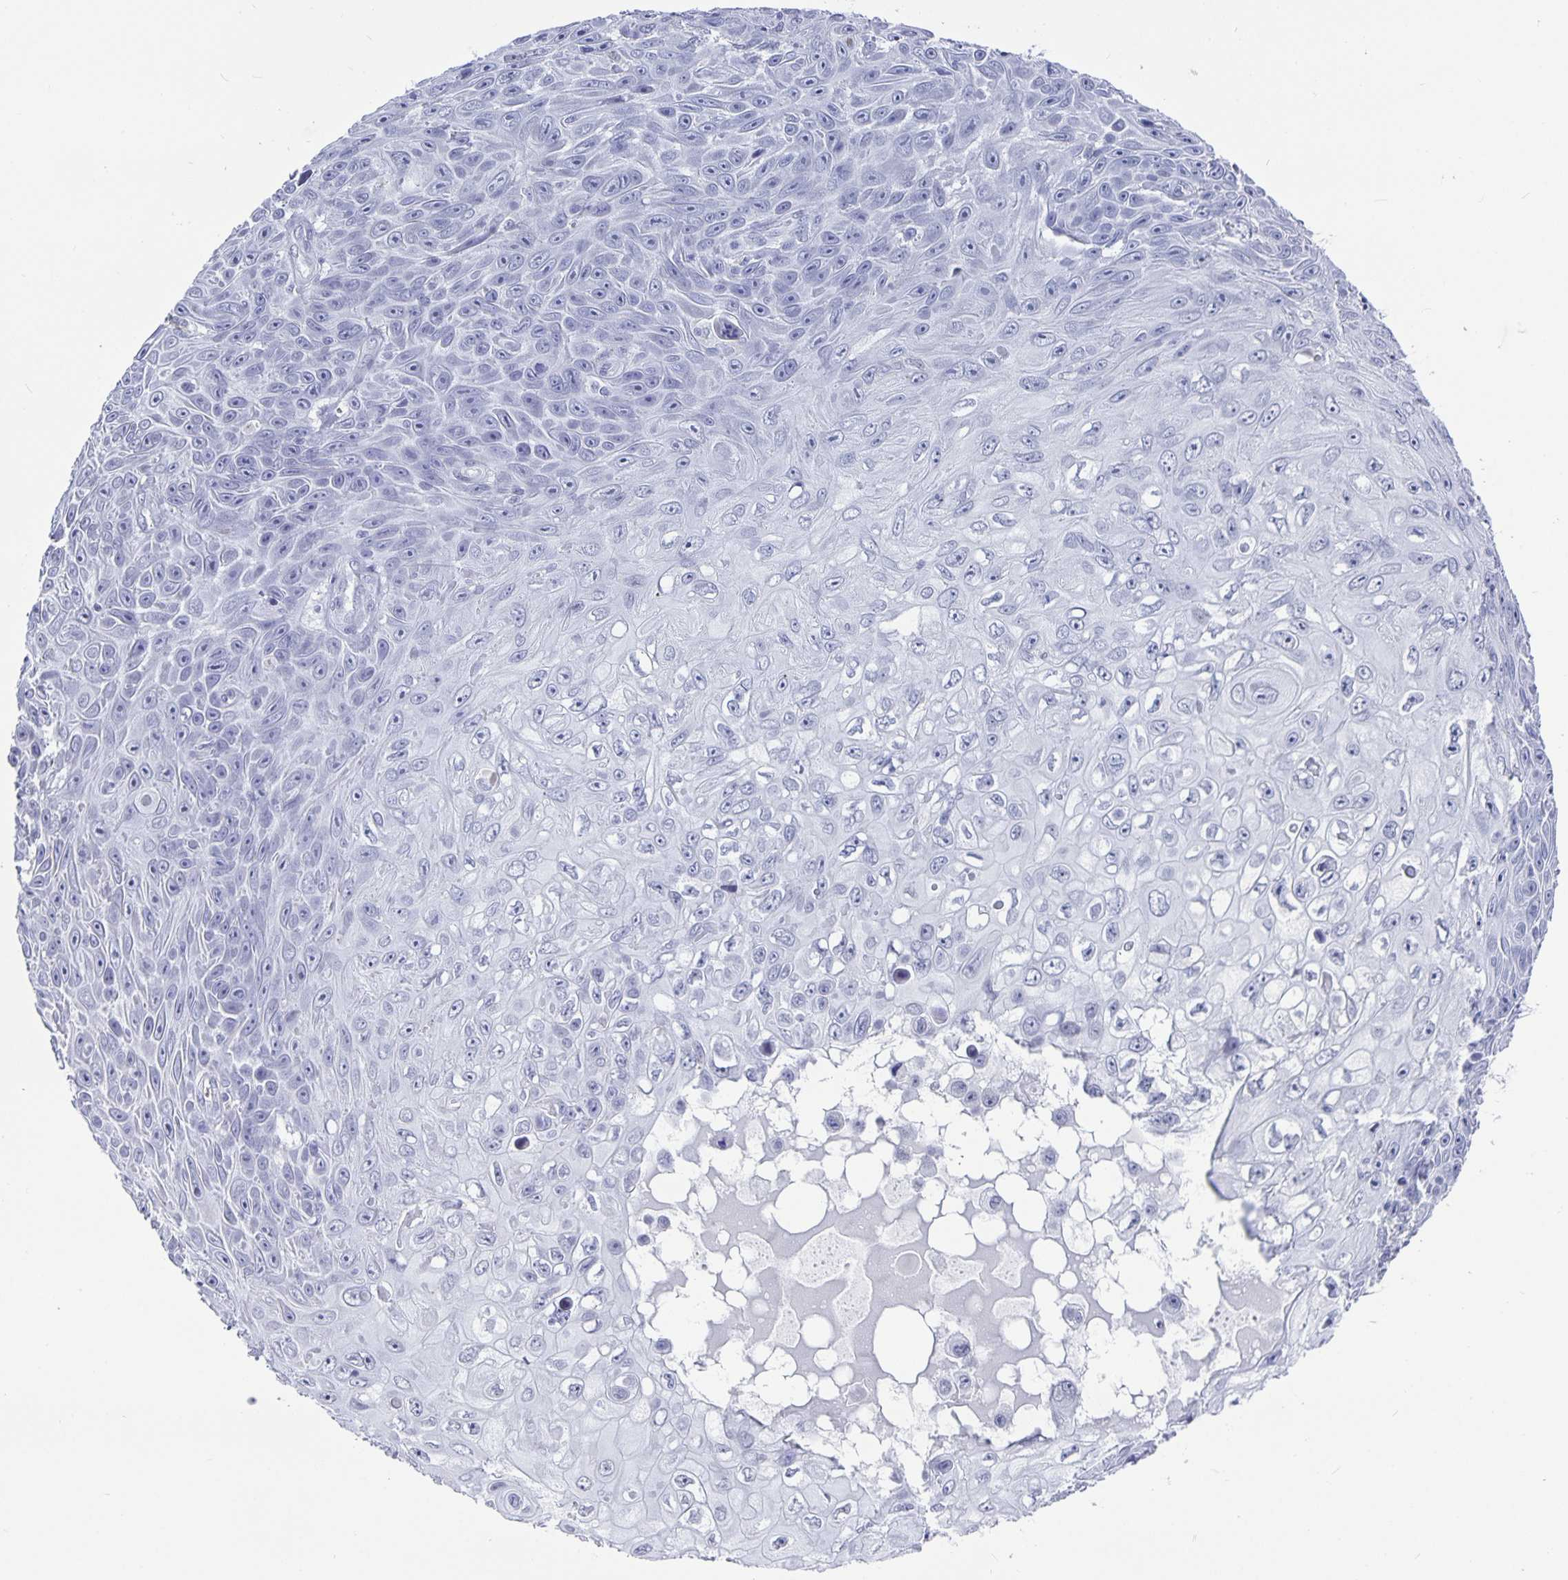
{"staining": {"intensity": "negative", "quantity": "none", "location": "none"}, "tissue": "skin cancer", "cell_type": "Tumor cells", "image_type": "cancer", "snomed": [{"axis": "morphology", "description": "Squamous cell carcinoma, NOS"}, {"axis": "topography", "description": "Skin"}], "caption": "Immunohistochemistry micrograph of neoplastic tissue: skin cancer (squamous cell carcinoma) stained with DAB (3,3'-diaminobenzidine) shows no significant protein staining in tumor cells.", "gene": "OLIG2", "patient": {"sex": "male", "age": 82}}